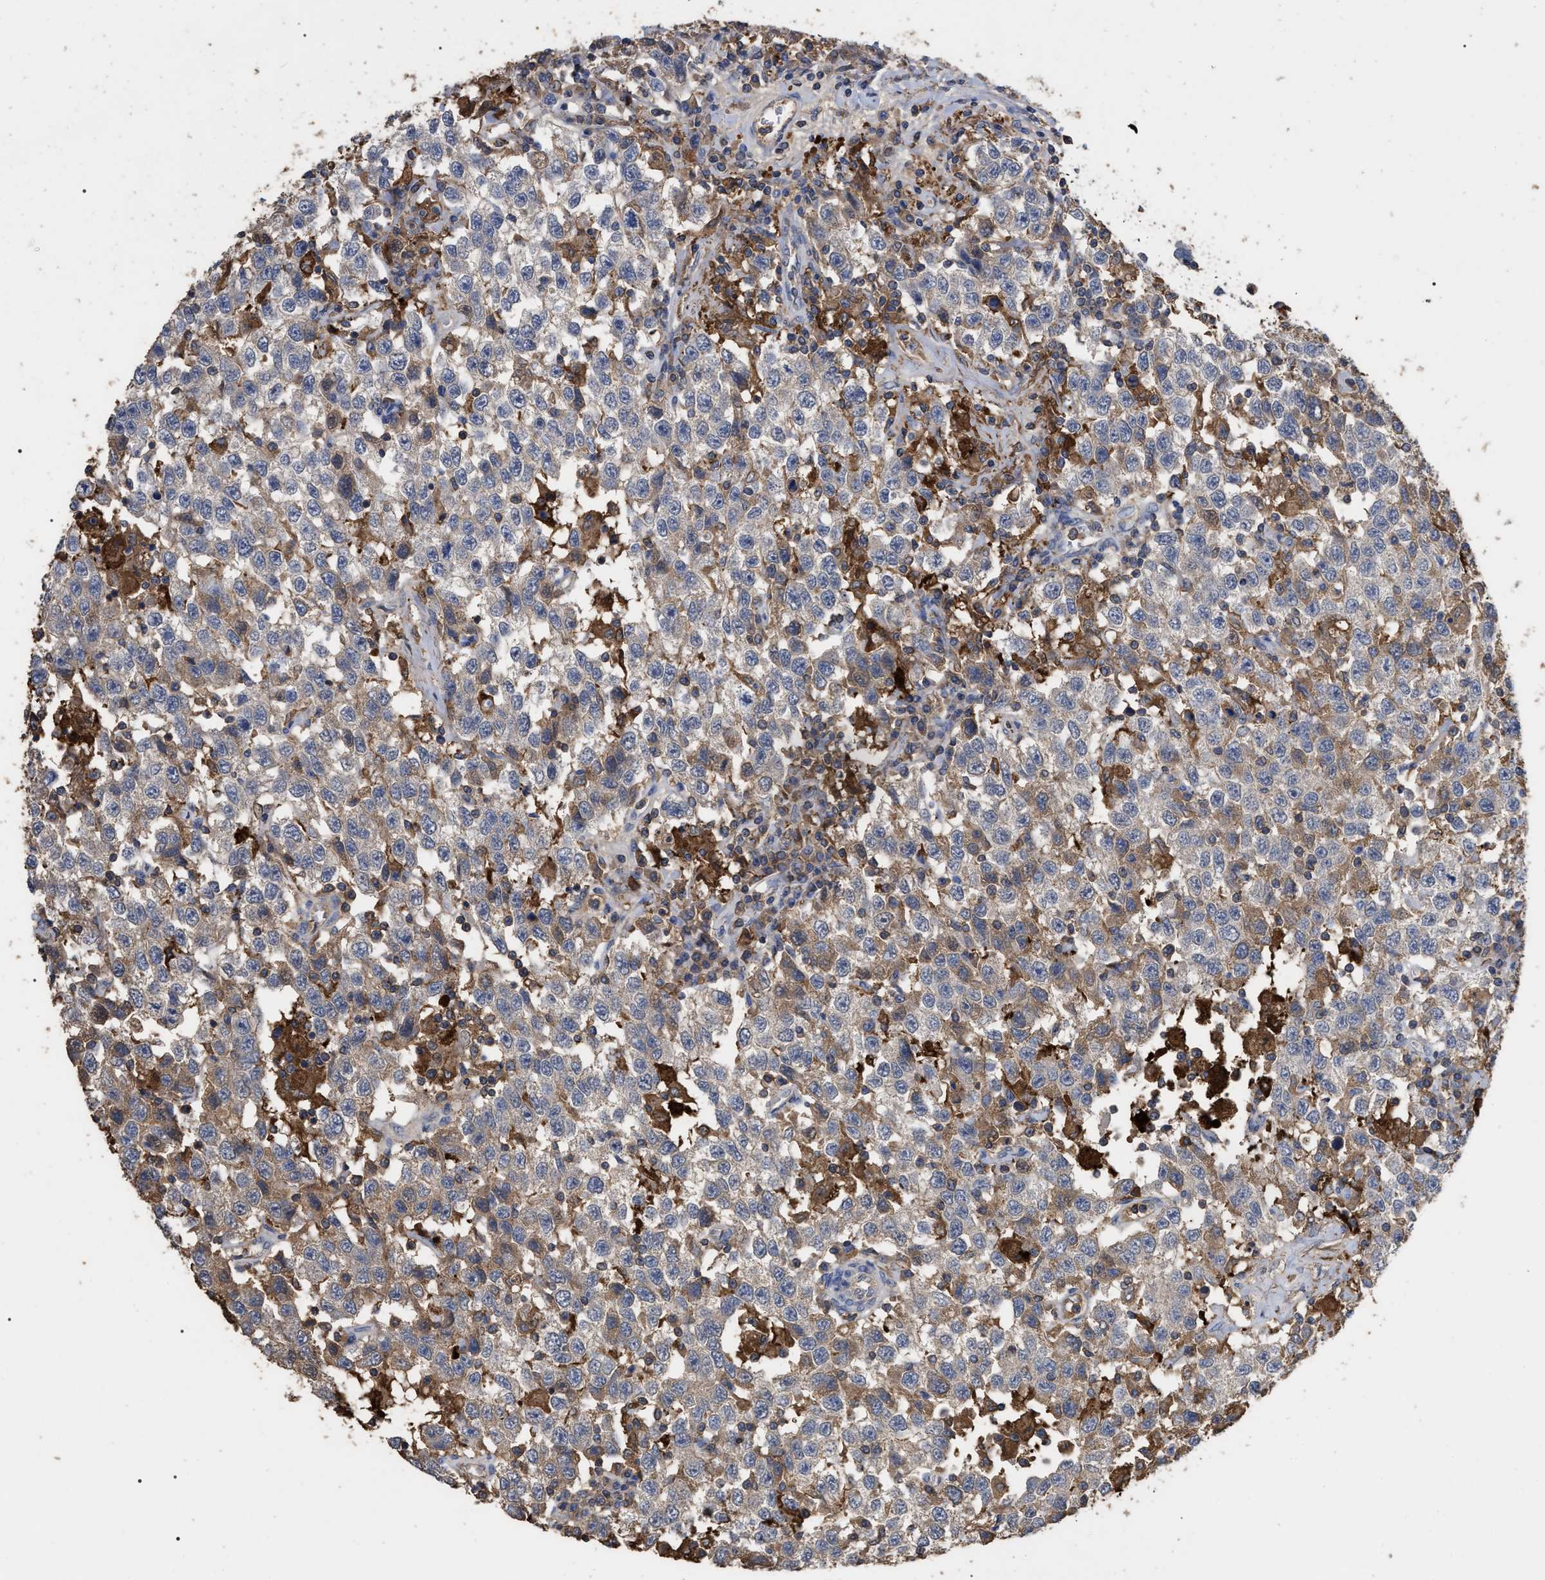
{"staining": {"intensity": "moderate", "quantity": "<25%", "location": "cytoplasmic/membranous"}, "tissue": "testis cancer", "cell_type": "Tumor cells", "image_type": "cancer", "snomed": [{"axis": "morphology", "description": "Seminoma, NOS"}, {"axis": "topography", "description": "Testis"}], "caption": "Seminoma (testis) was stained to show a protein in brown. There is low levels of moderate cytoplasmic/membranous staining in about <25% of tumor cells.", "gene": "GPR179", "patient": {"sex": "male", "age": 41}}